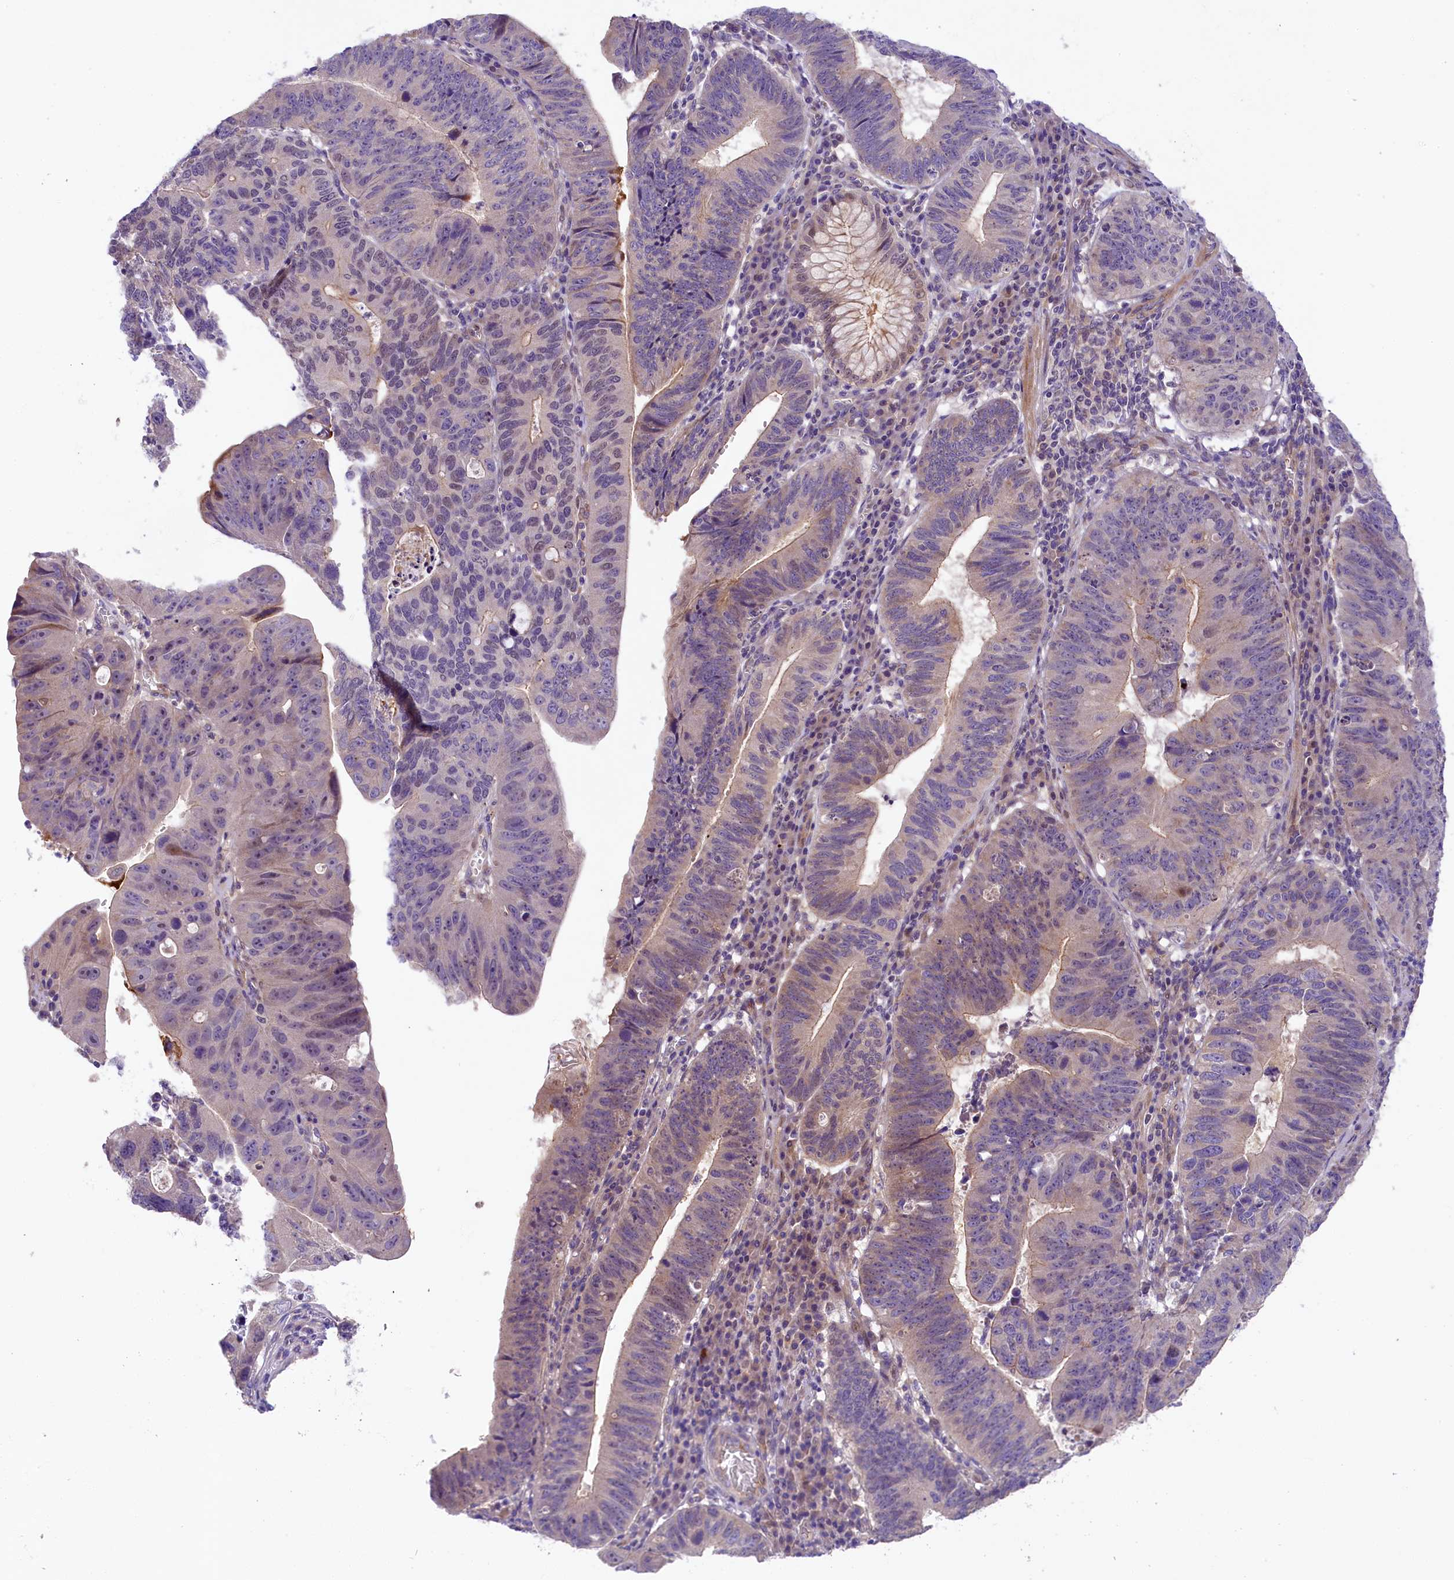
{"staining": {"intensity": "weak", "quantity": "<25%", "location": "cytoplasmic/membranous"}, "tissue": "stomach cancer", "cell_type": "Tumor cells", "image_type": "cancer", "snomed": [{"axis": "morphology", "description": "Adenocarcinoma, NOS"}, {"axis": "topography", "description": "Stomach"}], "caption": "Tumor cells are negative for brown protein staining in stomach cancer. Nuclei are stained in blue.", "gene": "UBXN6", "patient": {"sex": "male", "age": 59}}